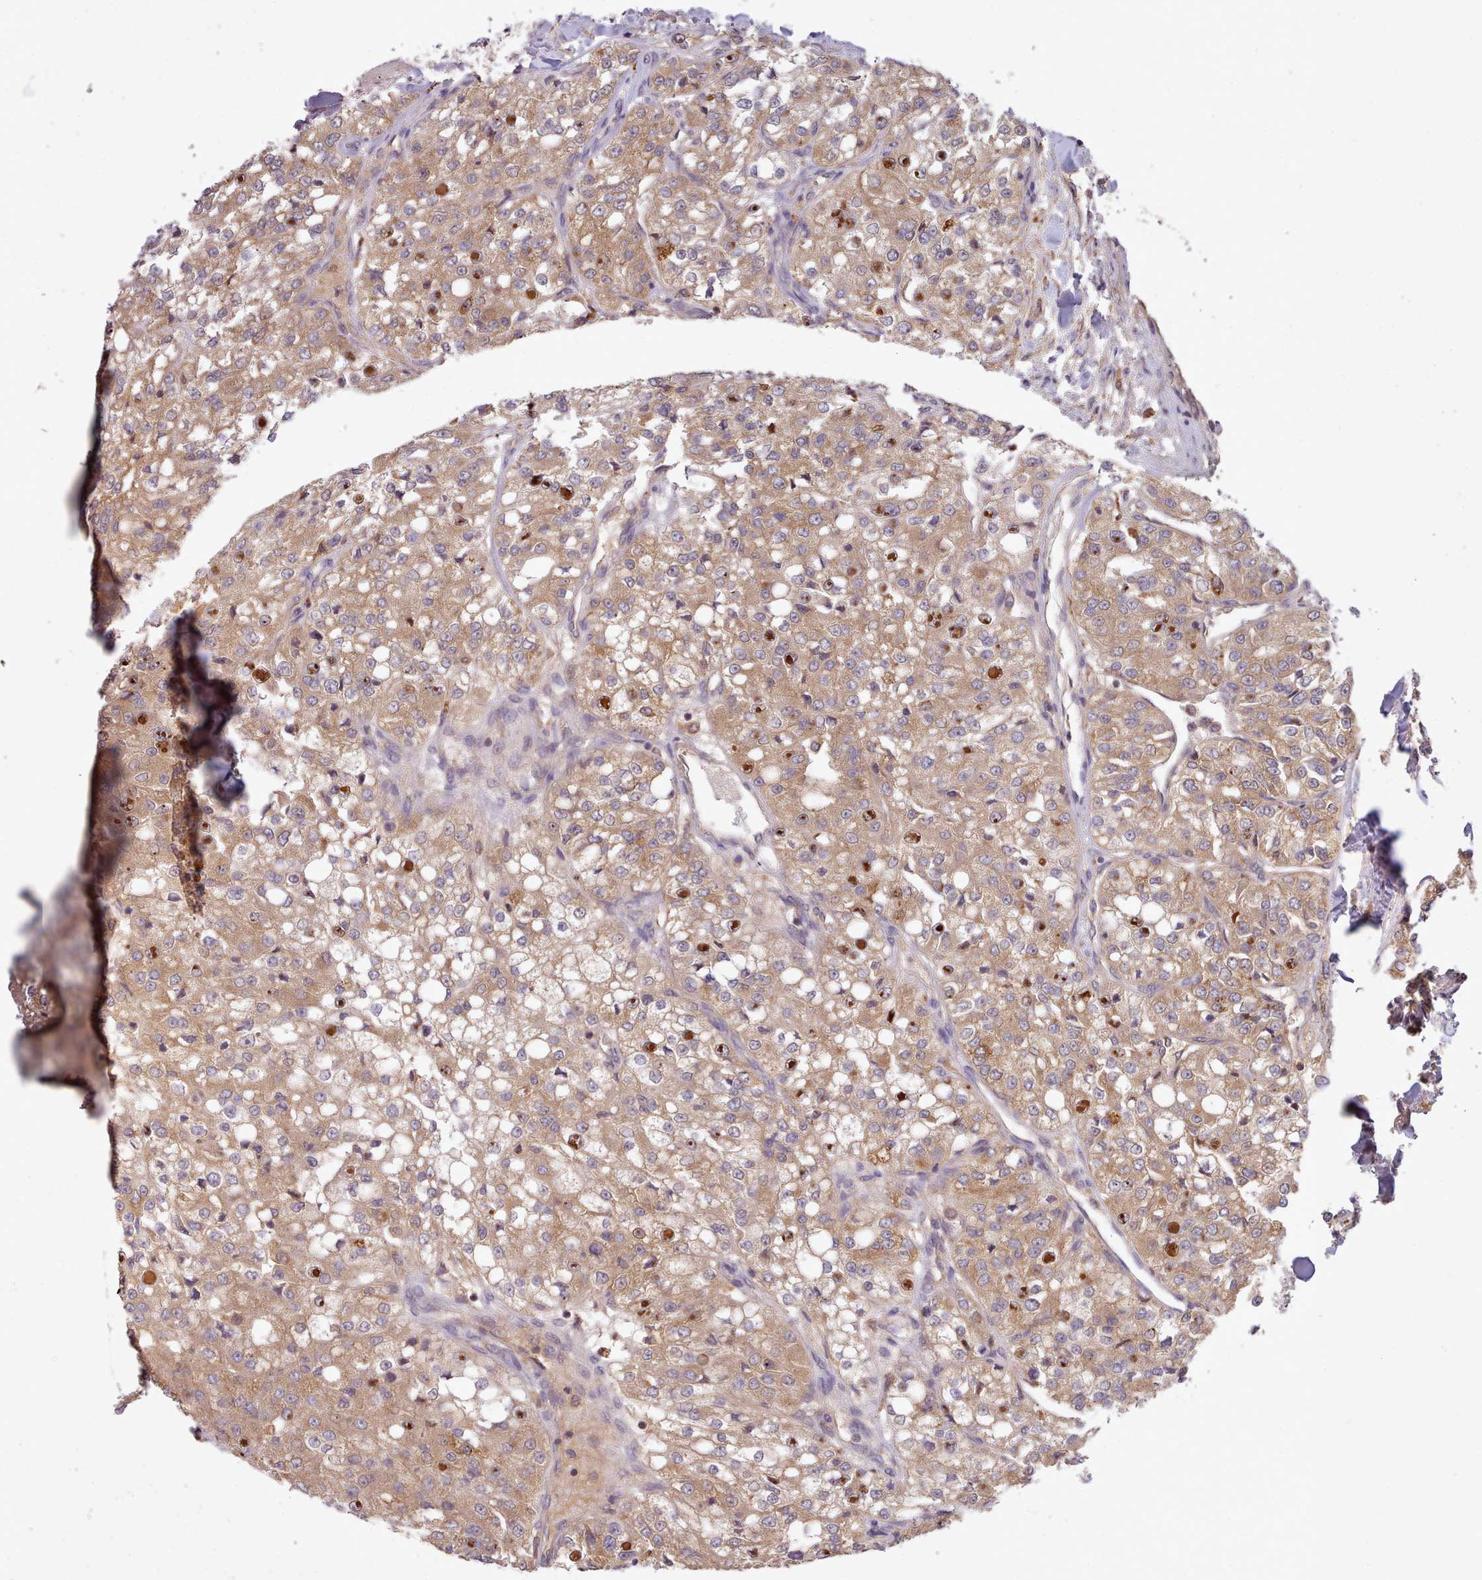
{"staining": {"intensity": "moderate", "quantity": ">75%", "location": "cytoplasmic/membranous"}, "tissue": "renal cancer", "cell_type": "Tumor cells", "image_type": "cancer", "snomed": [{"axis": "morphology", "description": "Adenocarcinoma, NOS"}, {"axis": "topography", "description": "Kidney"}], "caption": "Immunohistochemistry (DAB (3,3'-diaminobenzidine)) staining of renal adenocarcinoma demonstrates moderate cytoplasmic/membranous protein staining in approximately >75% of tumor cells. (DAB (3,3'-diaminobenzidine) IHC with brightfield microscopy, high magnification).", "gene": "PIP4P1", "patient": {"sex": "female", "age": 63}}